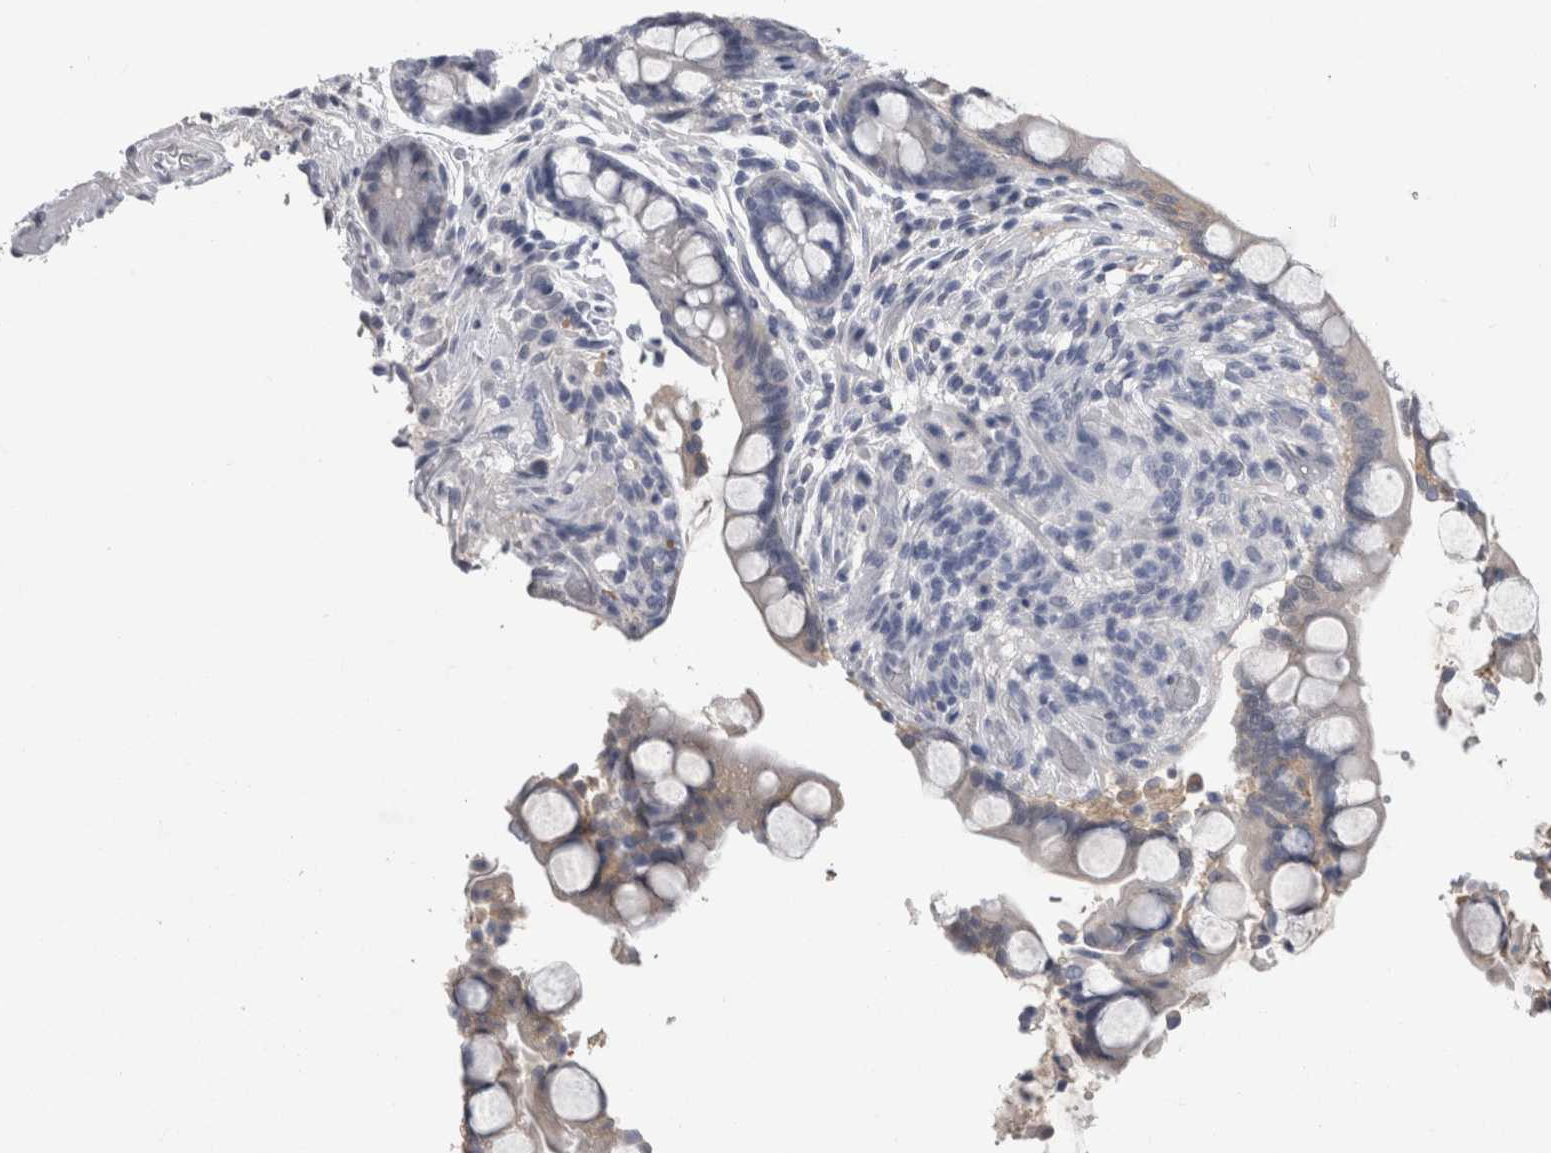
{"staining": {"intensity": "negative", "quantity": "none", "location": "none"}, "tissue": "colon", "cell_type": "Endothelial cells", "image_type": "normal", "snomed": [{"axis": "morphology", "description": "Normal tissue, NOS"}, {"axis": "topography", "description": "Colon"}], "caption": "This is an IHC photomicrograph of benign human colon. There is no staining in endothelial cells.", "gene": "AFMID", "patient": {"sex": "male", "age": 73}}